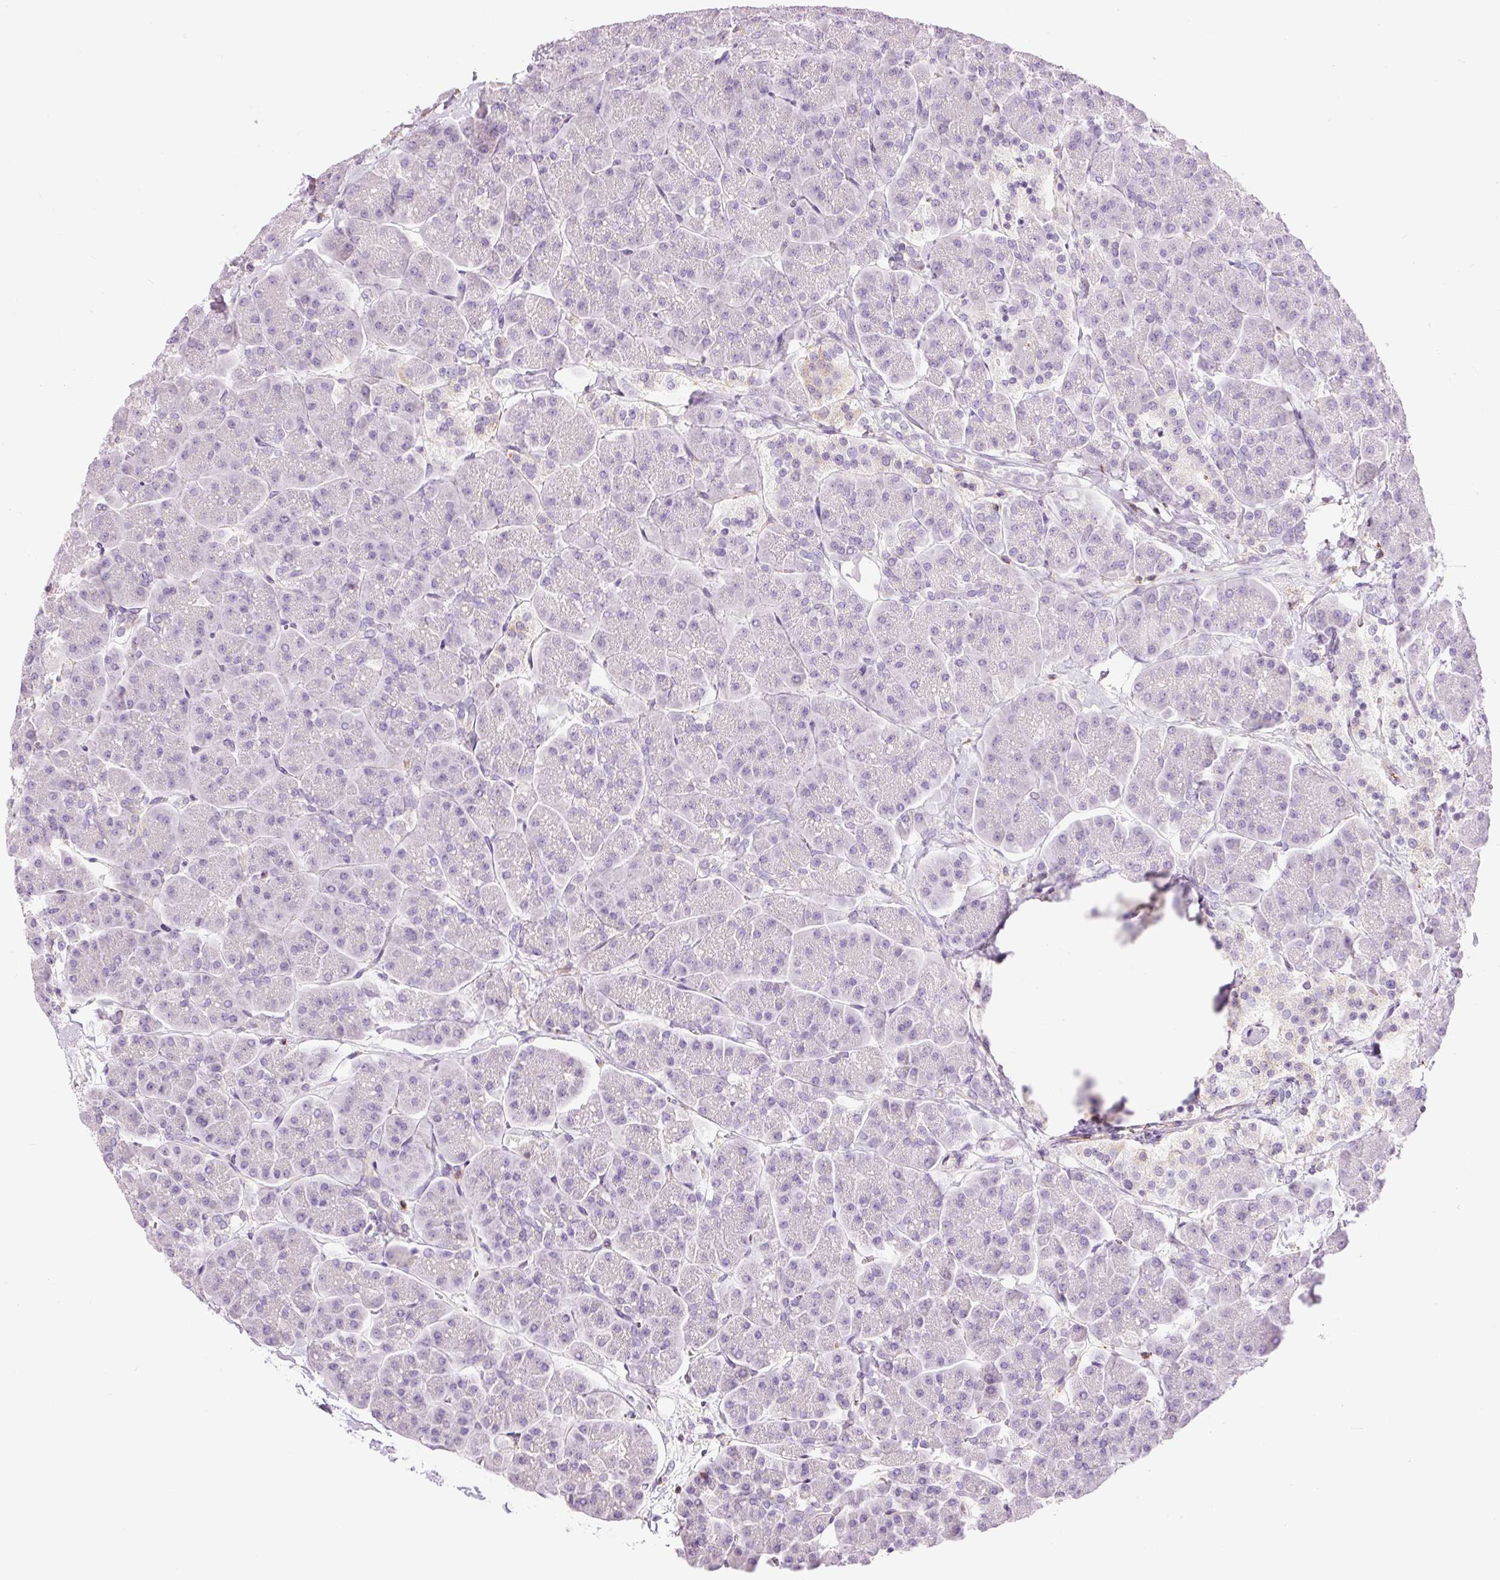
{"staining": {"intensity": "negative", "quantity": "none", "location": "none"}, "tissue": "pancreas", "cell_type": "Exocrine glandular cells", "image_type": "normal", "snomed": [{"axis": "morphology", "description": "Normal tissue, NOS"}, {"axis": "topography", "description": "Pancreas"}, {"axis": "topography", "description": "Peripheral nerve tissue"}], "caption": "Micrograph shows no significant protein expression in exocrine glandular cells of benign pancreas.", "gene": "DOK6", "patient": {"sex": "male", "age": 54}}